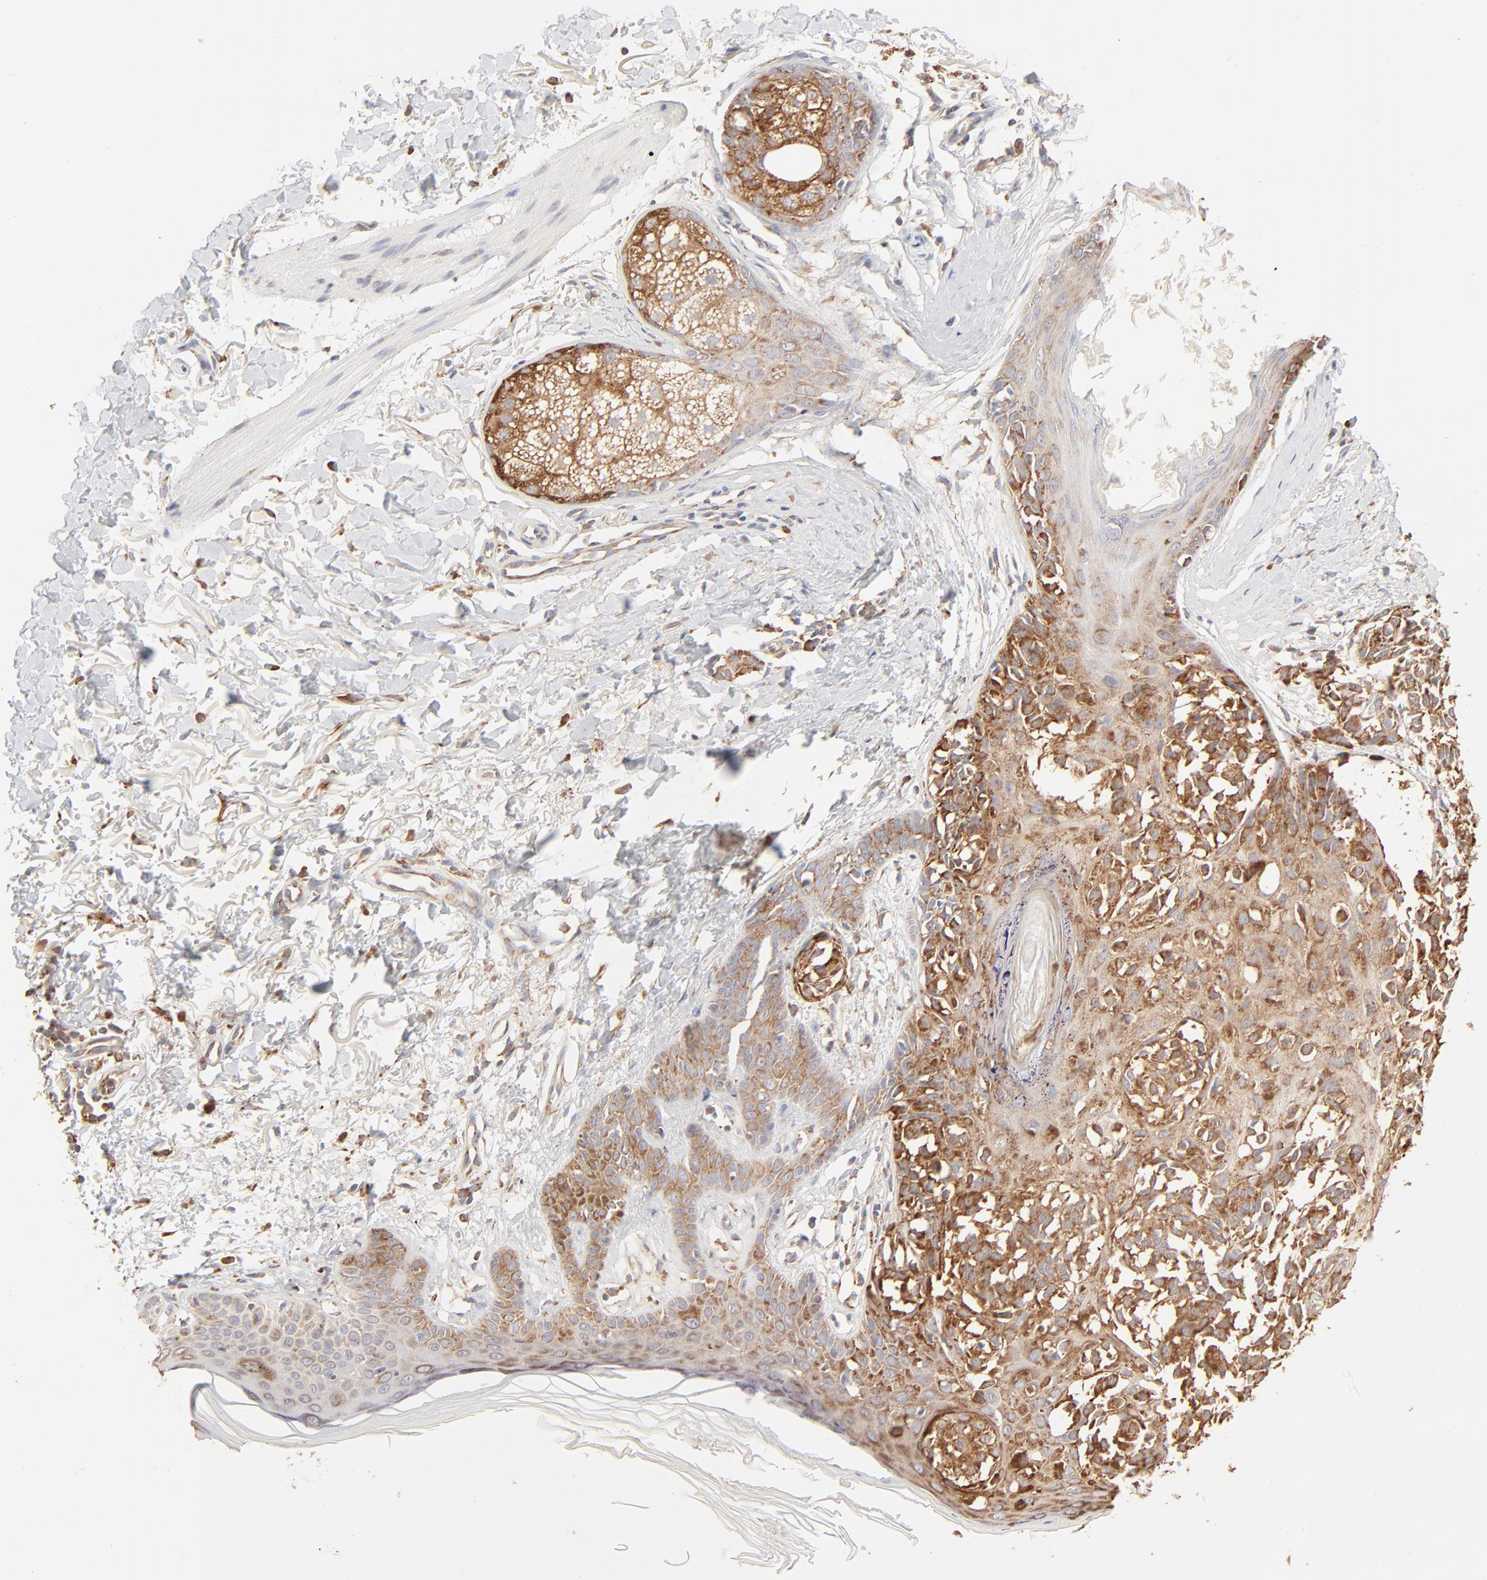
{"staining": {"intensity": "moderate", "quantity": ">75%", "location": "cytoplasmic/membranous"}, "tissue": "melanoma", "cell_type": "Tumor cells", "image_type": "cancer", "snomed": [{"axis": "morphology", "description": "Malignant melanoma, NOS"}, {"axis": "topography", "description": "Skin"}], "caption": "Protein positivity by IHC exhibits moderate cytoplasmic/membranous staining in approximately >75% of tumor cells in melanoma. The staining was performed using DAB (3,3'-diaminobenzidine), with brown indicating positive protein expression. Nuclei are stained blue with hematoxylin.", "gene": "RPS20", "patient": {"sex": "male", "age": 76}}